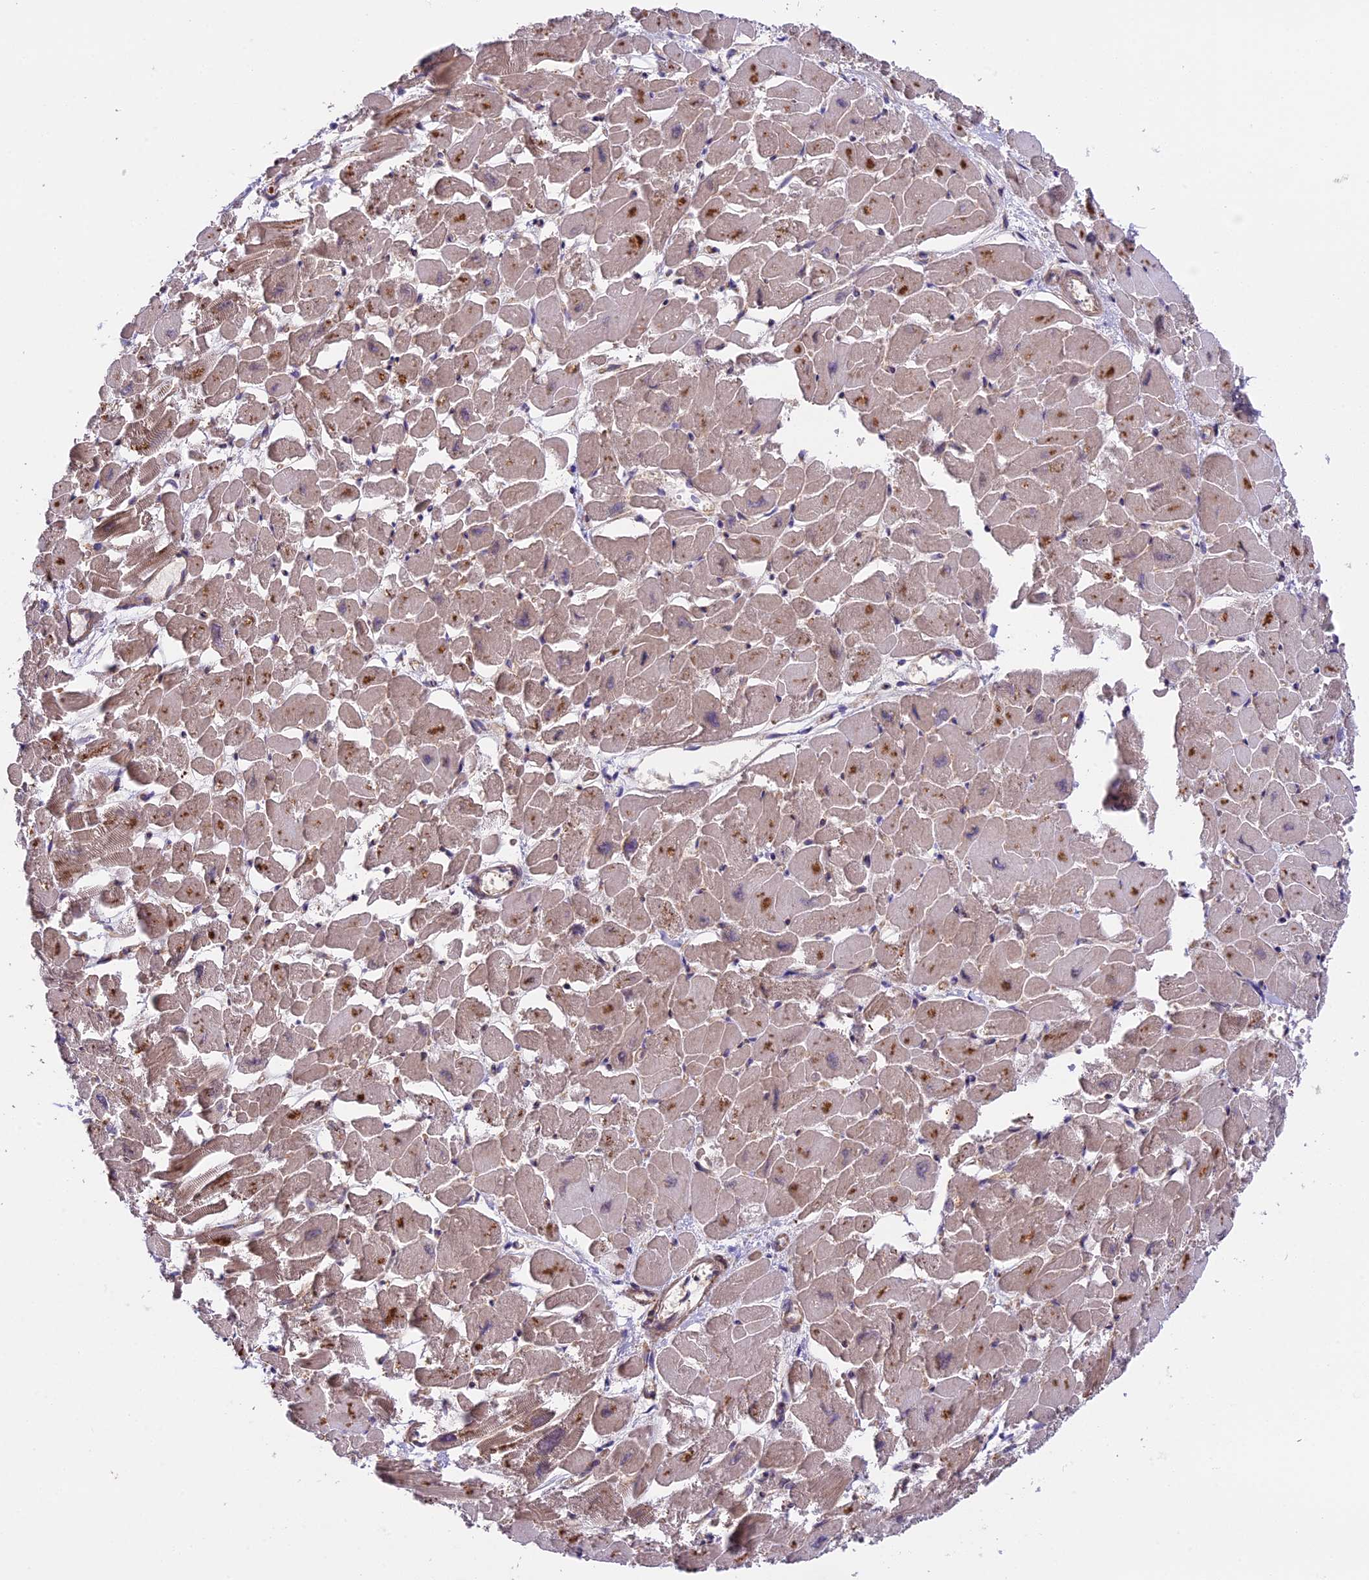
{"staining": {"intensity": "weak", "quantity": "25%-75%", "location": "cytoplasmic/membranous"}, "tissue": "heart muscle", "cell_type": "Cardiomyocytes", "image_type": "normal", "snomed": [{"axis": "morphology", "description": "Normal tissue, NOS"}, {"axis": "topography", "description": "Heart"}], "caption": "Immunohistochemistry (IHC) of benign heart muscle displays low levels of weak cytoplasmic/membranous positivity in about 25%-75% of cardiomyocytes. The staining was performed using DAB (3,3'-diaminobenzidine), with brown indicating positive protein expression. Nuclei are stained blue with hematoxylin.", "gene": "SETD6", "patient": {"sex": "male", "age": 54}}